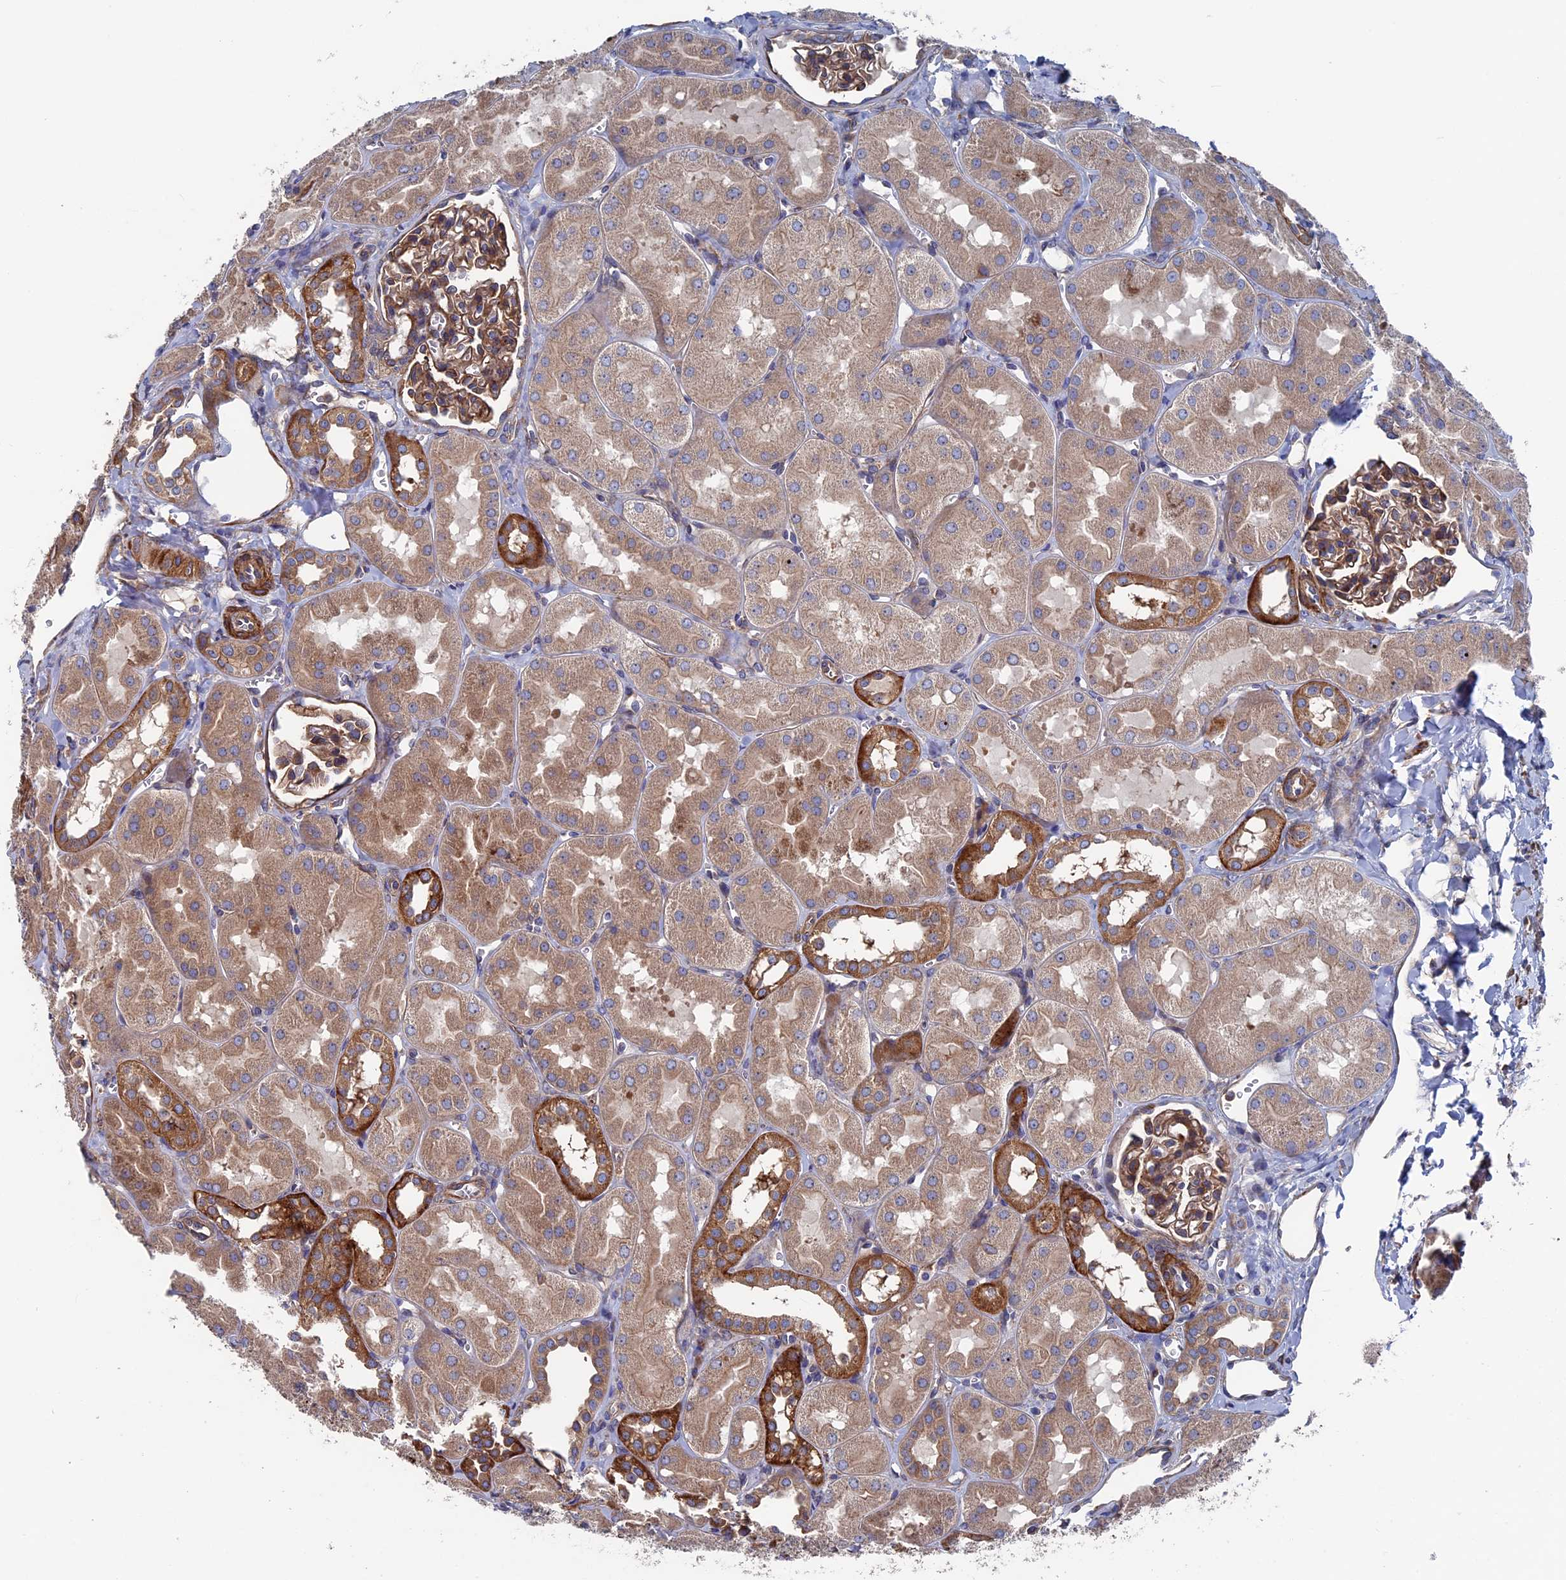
{"staining": {"intensity": "strong", "quantity": "25%-75%", "location": "cytoplasmic/membranous"}, "tissue": "kidney", "cell_type": "Cells in glomeruli", "image_type": "normal", "snomed": [{"axis": "morphology", "description": "Normal tissue, NOS"}, {"axis": "topography", "description": "Kidney"}, {"axis": "topography", "description": "Urinary bladder"}], "caption": "Immunohistochemistry (IHC) (DAB (3,3'-diaminobenzidine)) staining of normal kidney reveals strong cytoplasmic/membranous protein expression in approximately 25%-75% of cells in glomeruli.", "gene": "DNAJC3", "patient": {"sex": "male", "age": 16}}